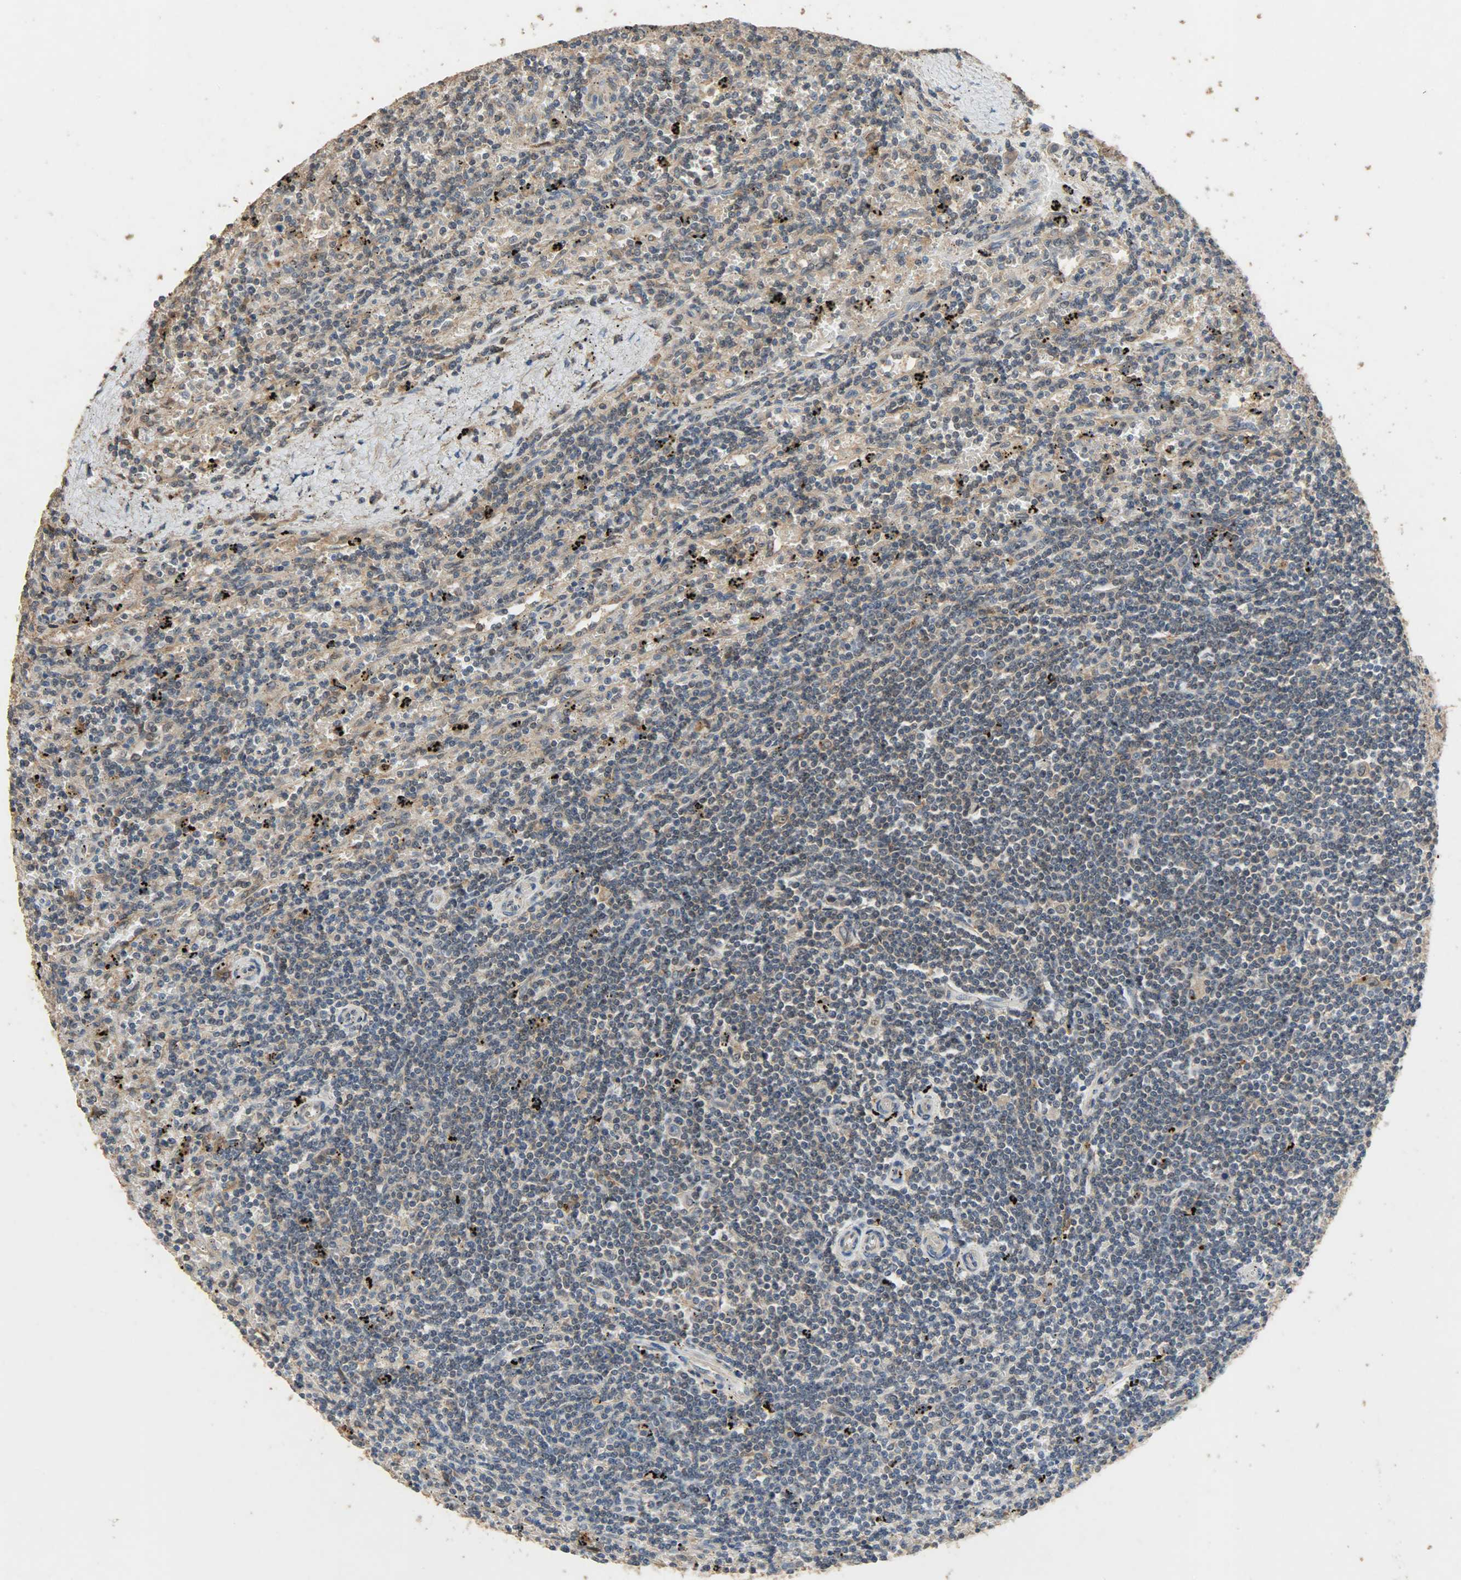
{"staining": {"intensity": "weak", "quantity": ">75%", "location": "cytoplasmic/membranous"}, "tissue": "lymphoma", "cell_type": "Tumor cells", "image_type": "cancer", "snomed": [{"axis": "morphology", "description": "Malignant lymphoma, non-Hodgkin's type, Low grade"}, {"axis": "topography", "description": "Spleen"}], "caption": "Immunohistochemistry micrograph of neoplastic tissue: human low-grade malignant lymphoma, non-Hodgkin's type stained using IHC reveals low levels of weak protein expression localized specifically in the cytoplasmic/membranous of tumor cells, appearing as a cytoplasmic/membranous brown color.", "gene": "CDKN2C", "patient": {"sex": "male", "age": 76}}